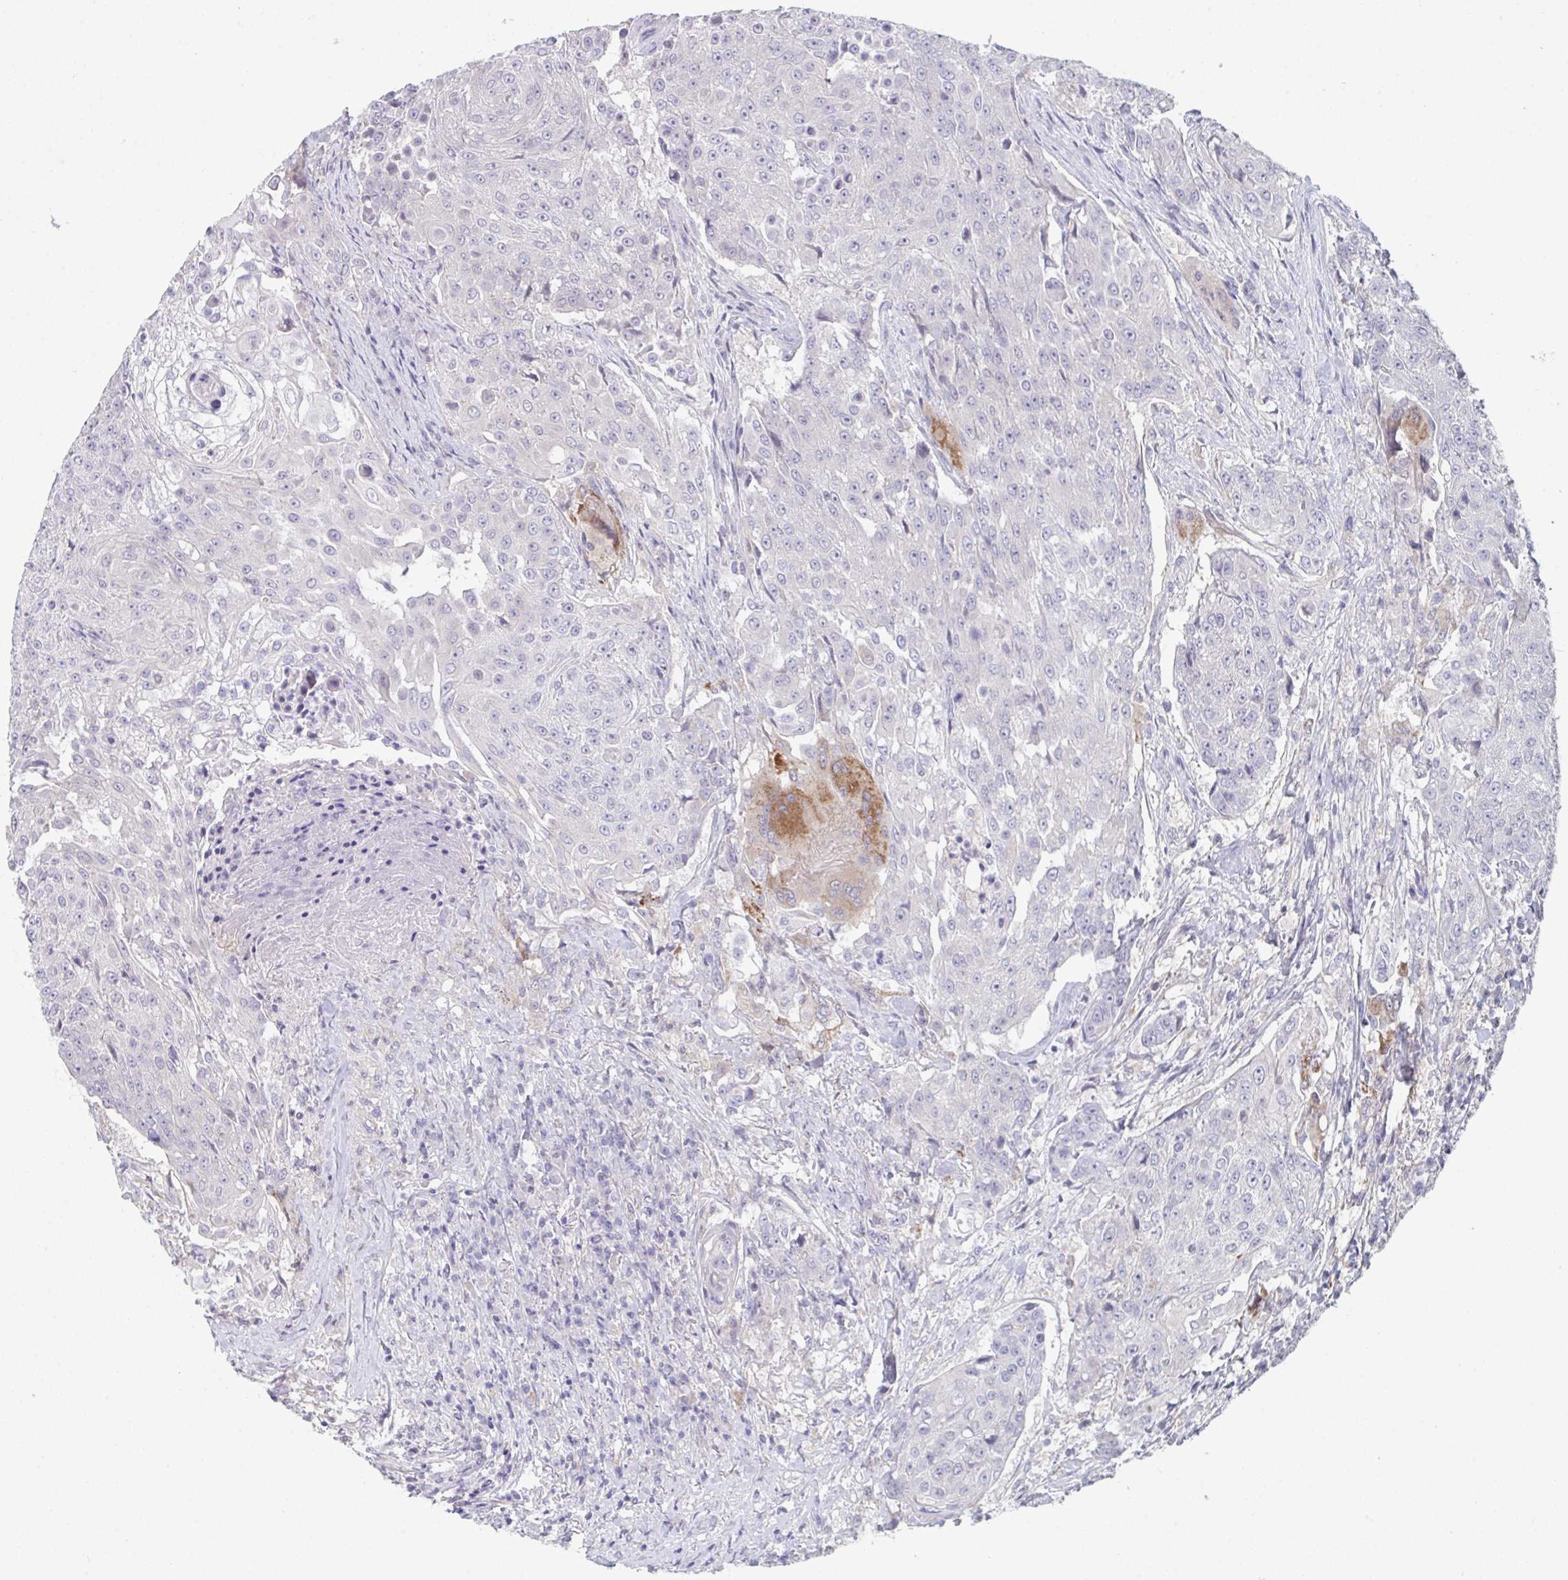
{"staining": {"intensity": "moderate", "quantity": "<25%", "location": "cytoplasmic/membranous"}, "tissue": "urothelial cancer", "cell_type": "Tumor cells", "image_type": "cancer", "snomed": [{"axis": "morphology", "description": "Urothelial carcinoma, High grade"}, {"axis": "topography", "description": "Urinary bladder"}], "caption": "About <25% of tumor cells in urothelial cancer show moderate cytoplasmic/membranous protein expression as visualized by brown immunohistochemical staining.", "gene": "PTPRD", "patient": {"sex": "female", "age": 63}}